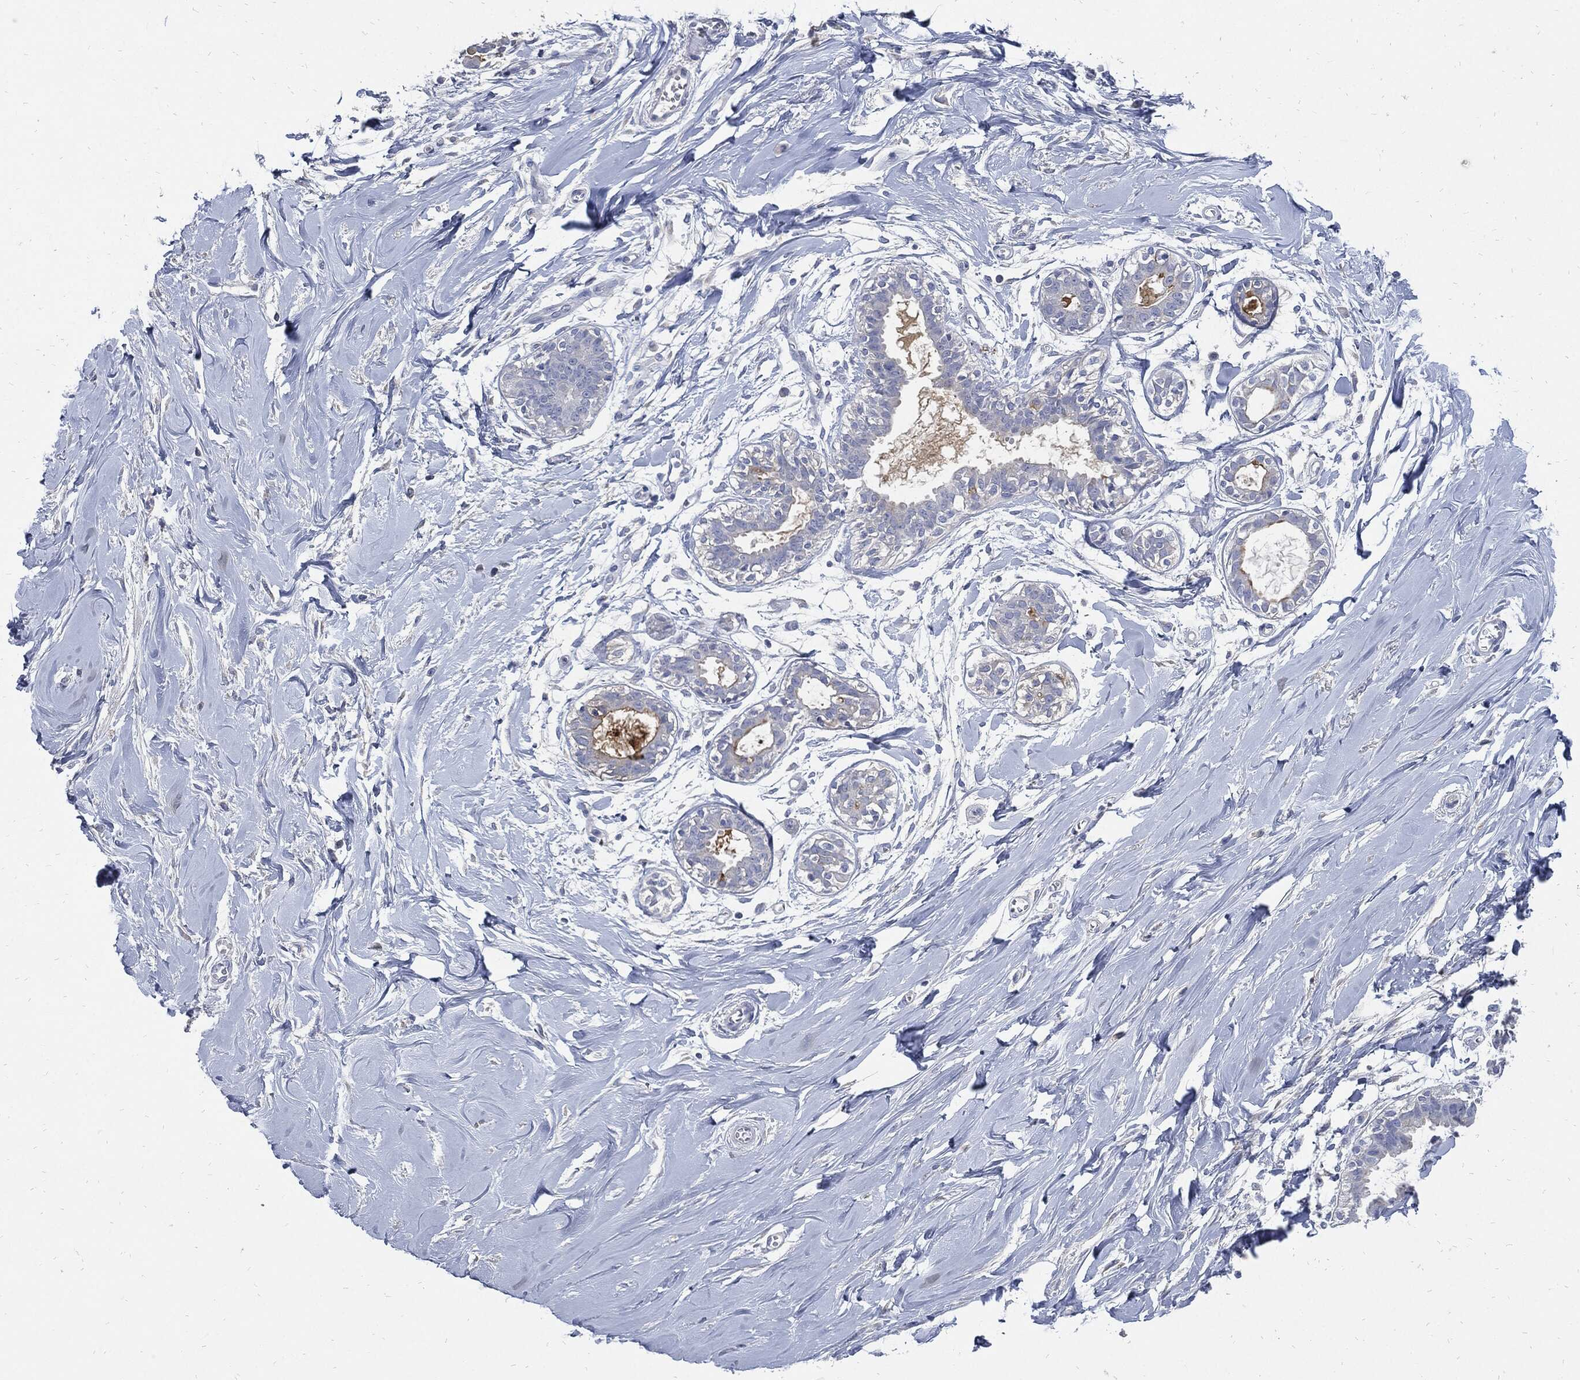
{"staining": {"intensity": "negative", "quantity": "none", "location": "none"}, "tissue": "adipose tissue", "cell_type": "Adipocytes", "image_type": "normal", "snomed": [{"axis": "morphology", "description": "Normal tissue, NOS"}, {"axis": "topography", "description": "Breast"}], "caption": "IHC of normal adipose tissue shows no staining in adipocytes.", "gene": "CPE", "patient": {"sex": "female", "age": 49}}